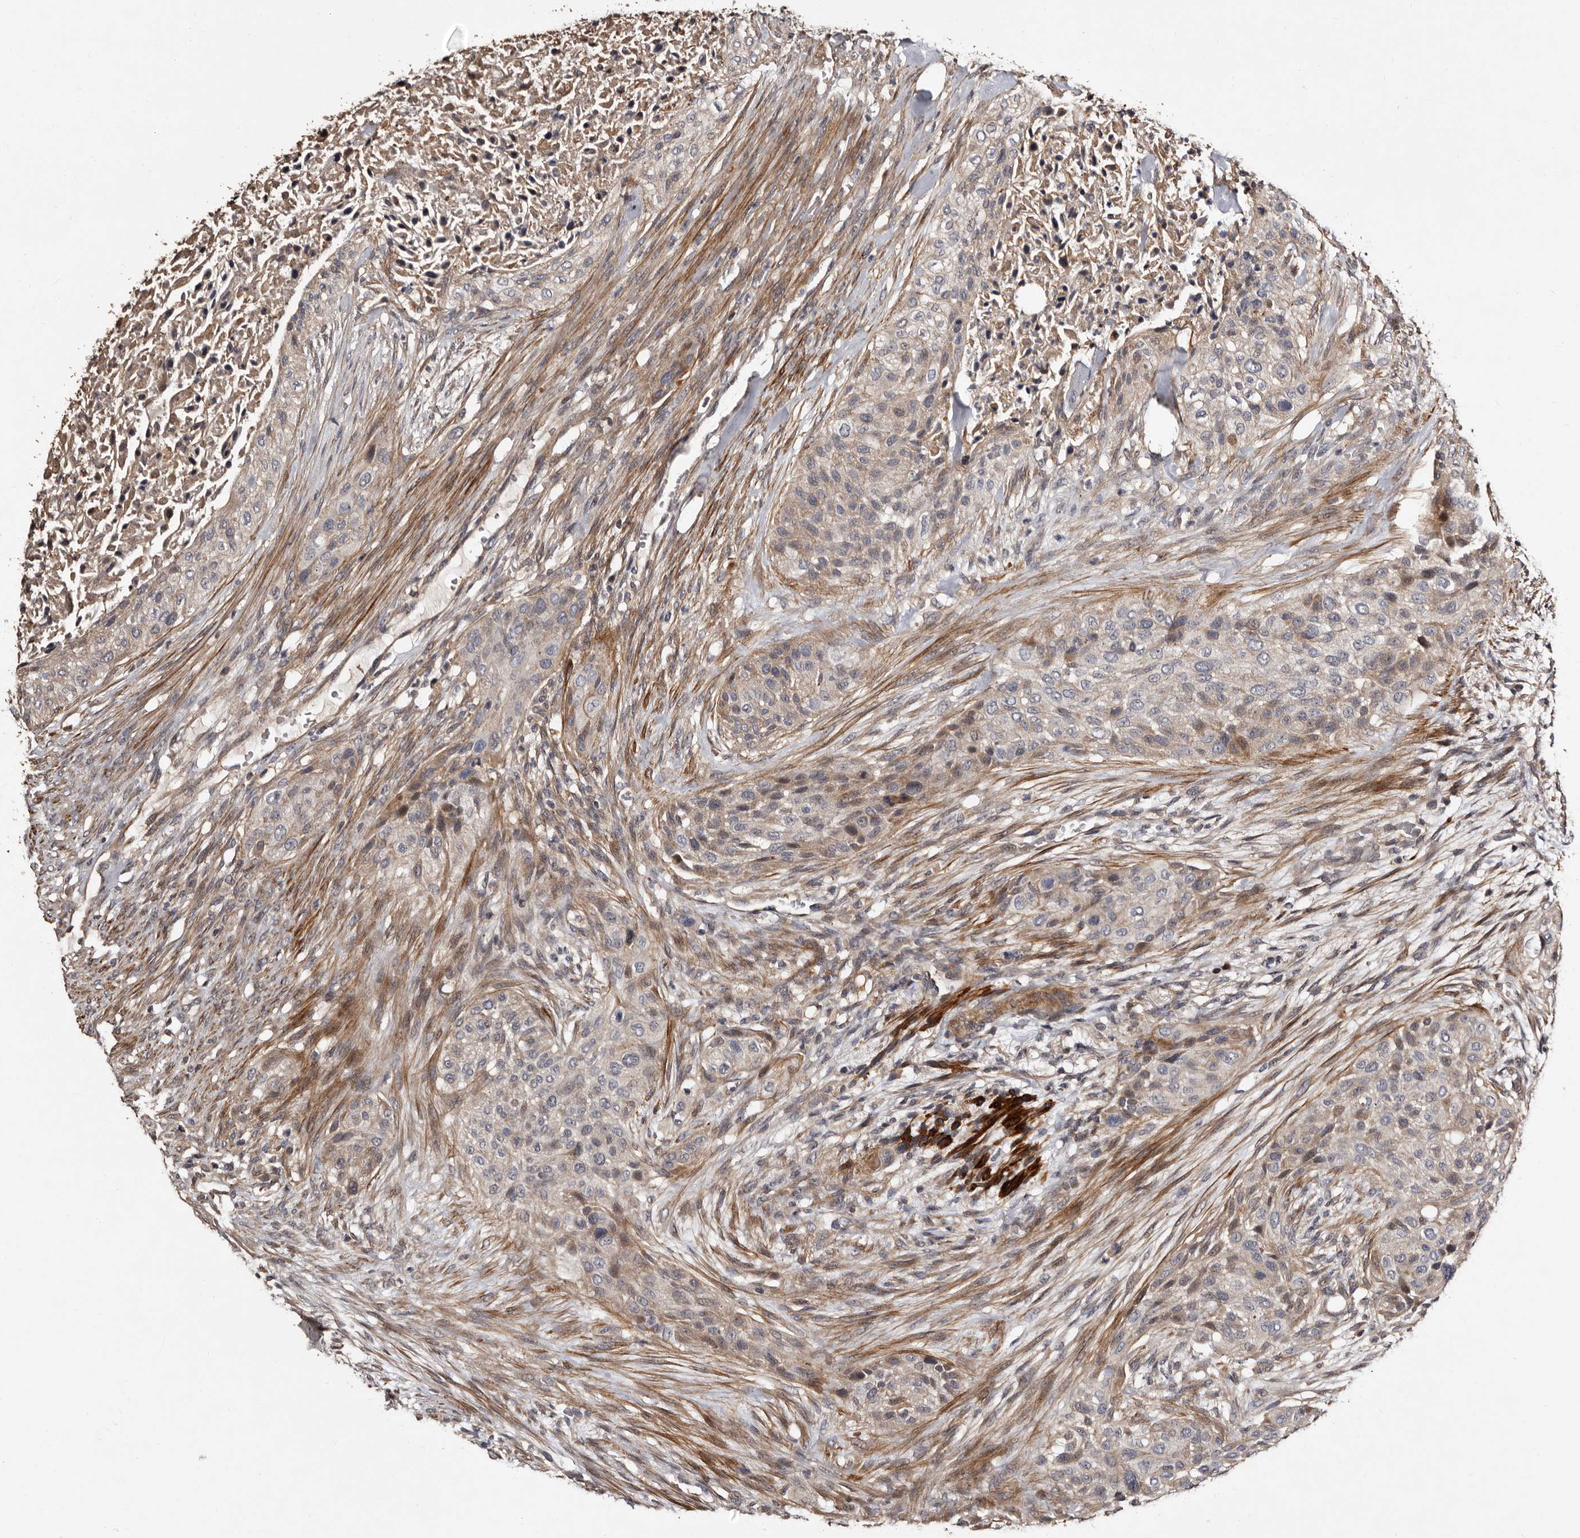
{"staining": {"intensity": "weak", "quantity": "25%-75%", "location": "cytoplasmic/membranous"}, "tissue": "urothelial cancer", "cell_type": "Tumor cells", "image_type": "cancer", "snomed": [{"axis": "morphology", "description": "Urothelial carcinoma, High grade"}, {"axis": "topography", "description": "Urinary bladder"}], "caption": "This image exhibits urothelial cancer stained with immunohistochemistry (IHC) to label a protein in brown. The cytoplasmic/membranous of tumor cells show weak positivity for the protein. Nuclei are counter-stained blue.", "gene": "PRKD3", "patient": {"sex": "male", "age": 35}}